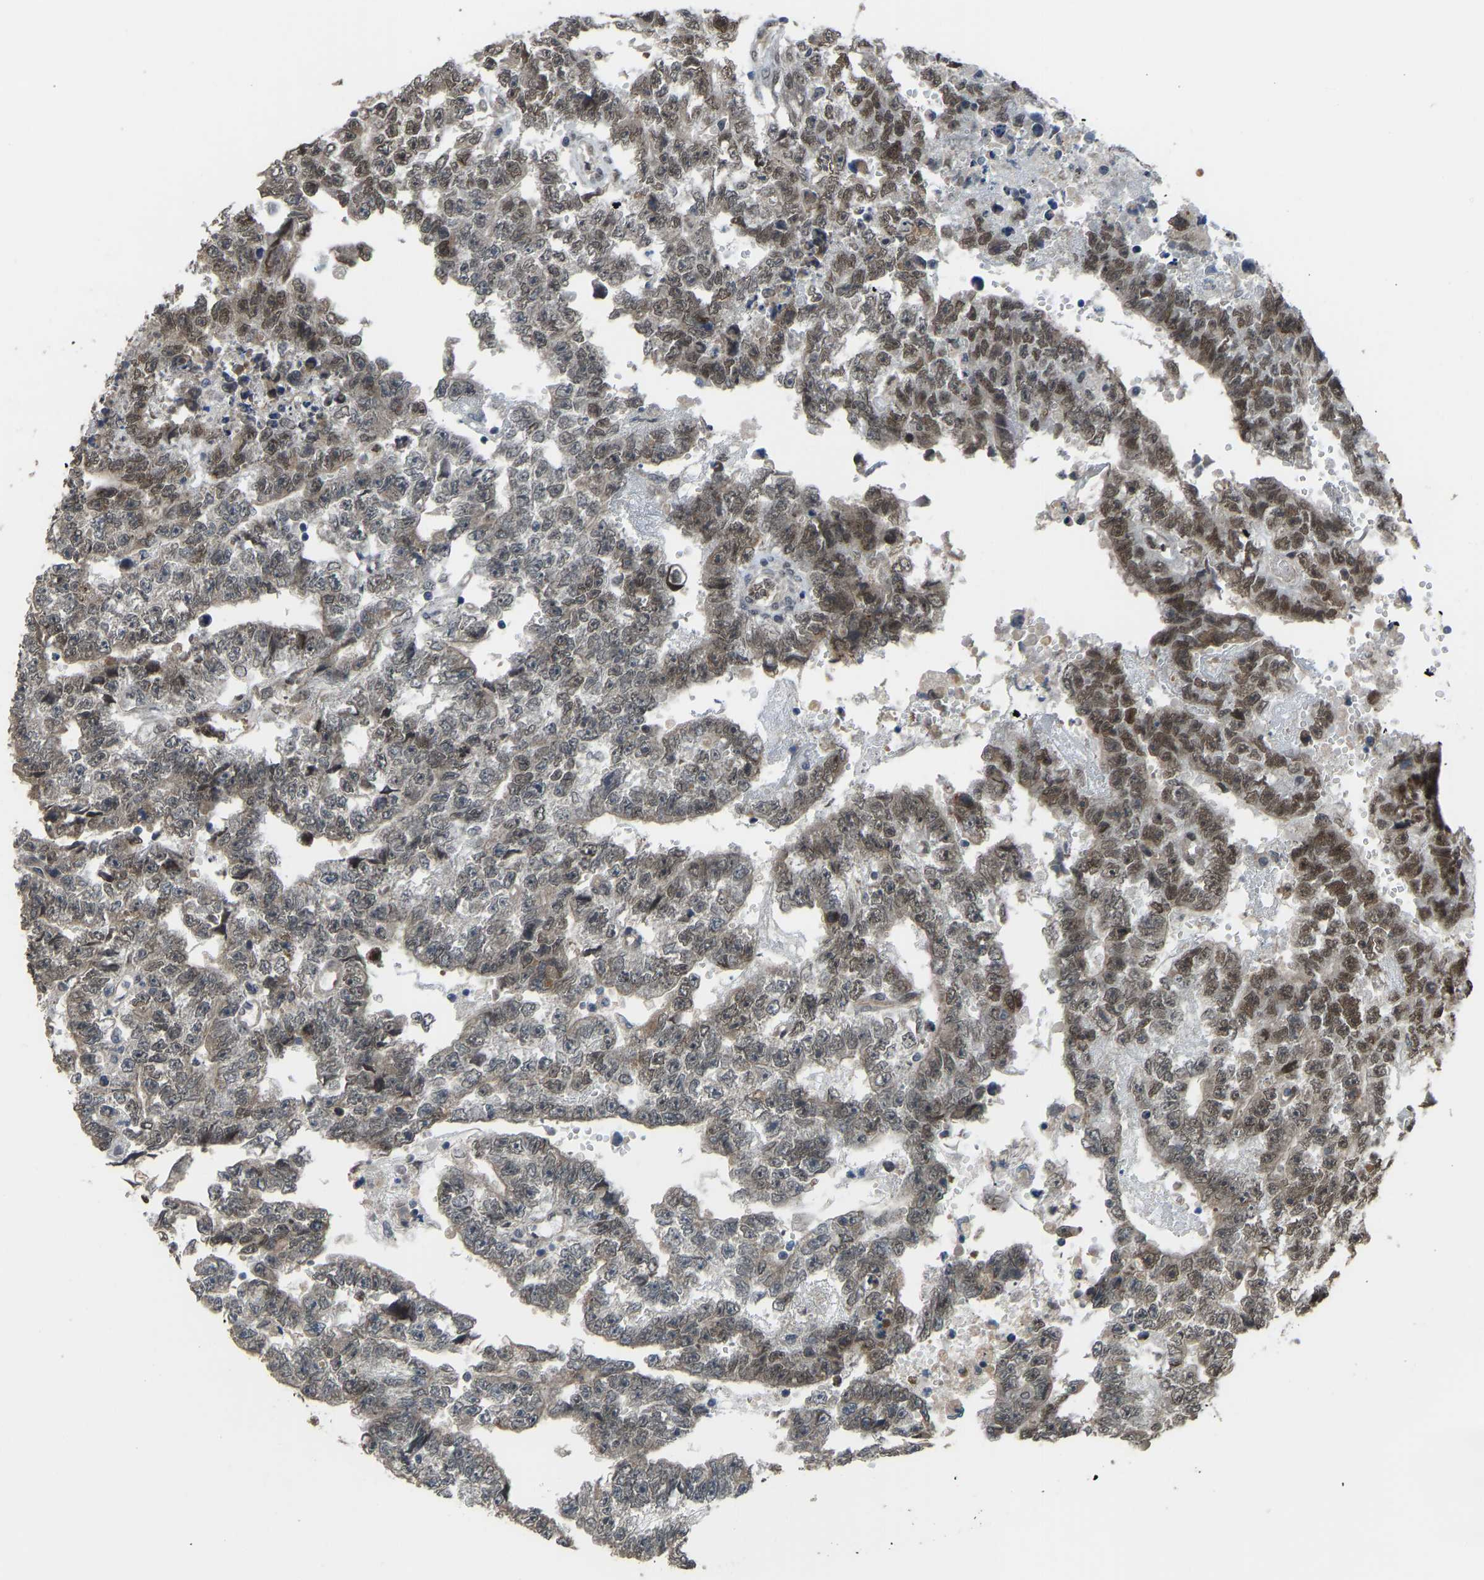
{"staining": {"intensity": "moderate", "quantity": "25%-75%", "location": "nuclear"}, "tissue": "testis cancer", "cell_type": "Tumor cells", "image_type": "cancer", "snomed": [{"axis": "morphology", "description": "Carcinoma, Embryonal, NOS"}, {"axis": "topography", "description": "Testis"}], "caption": "Protein expression analysis of human embryonal carcinoma (testis) reveals moderate nuclear expression in approximately 25%-75% of tumor cells. (brown staining indicates protein expression, while blue staining denotes nuclei).", "gene": "KPNA6", "patient": {"sex": "male", "age": 25}}